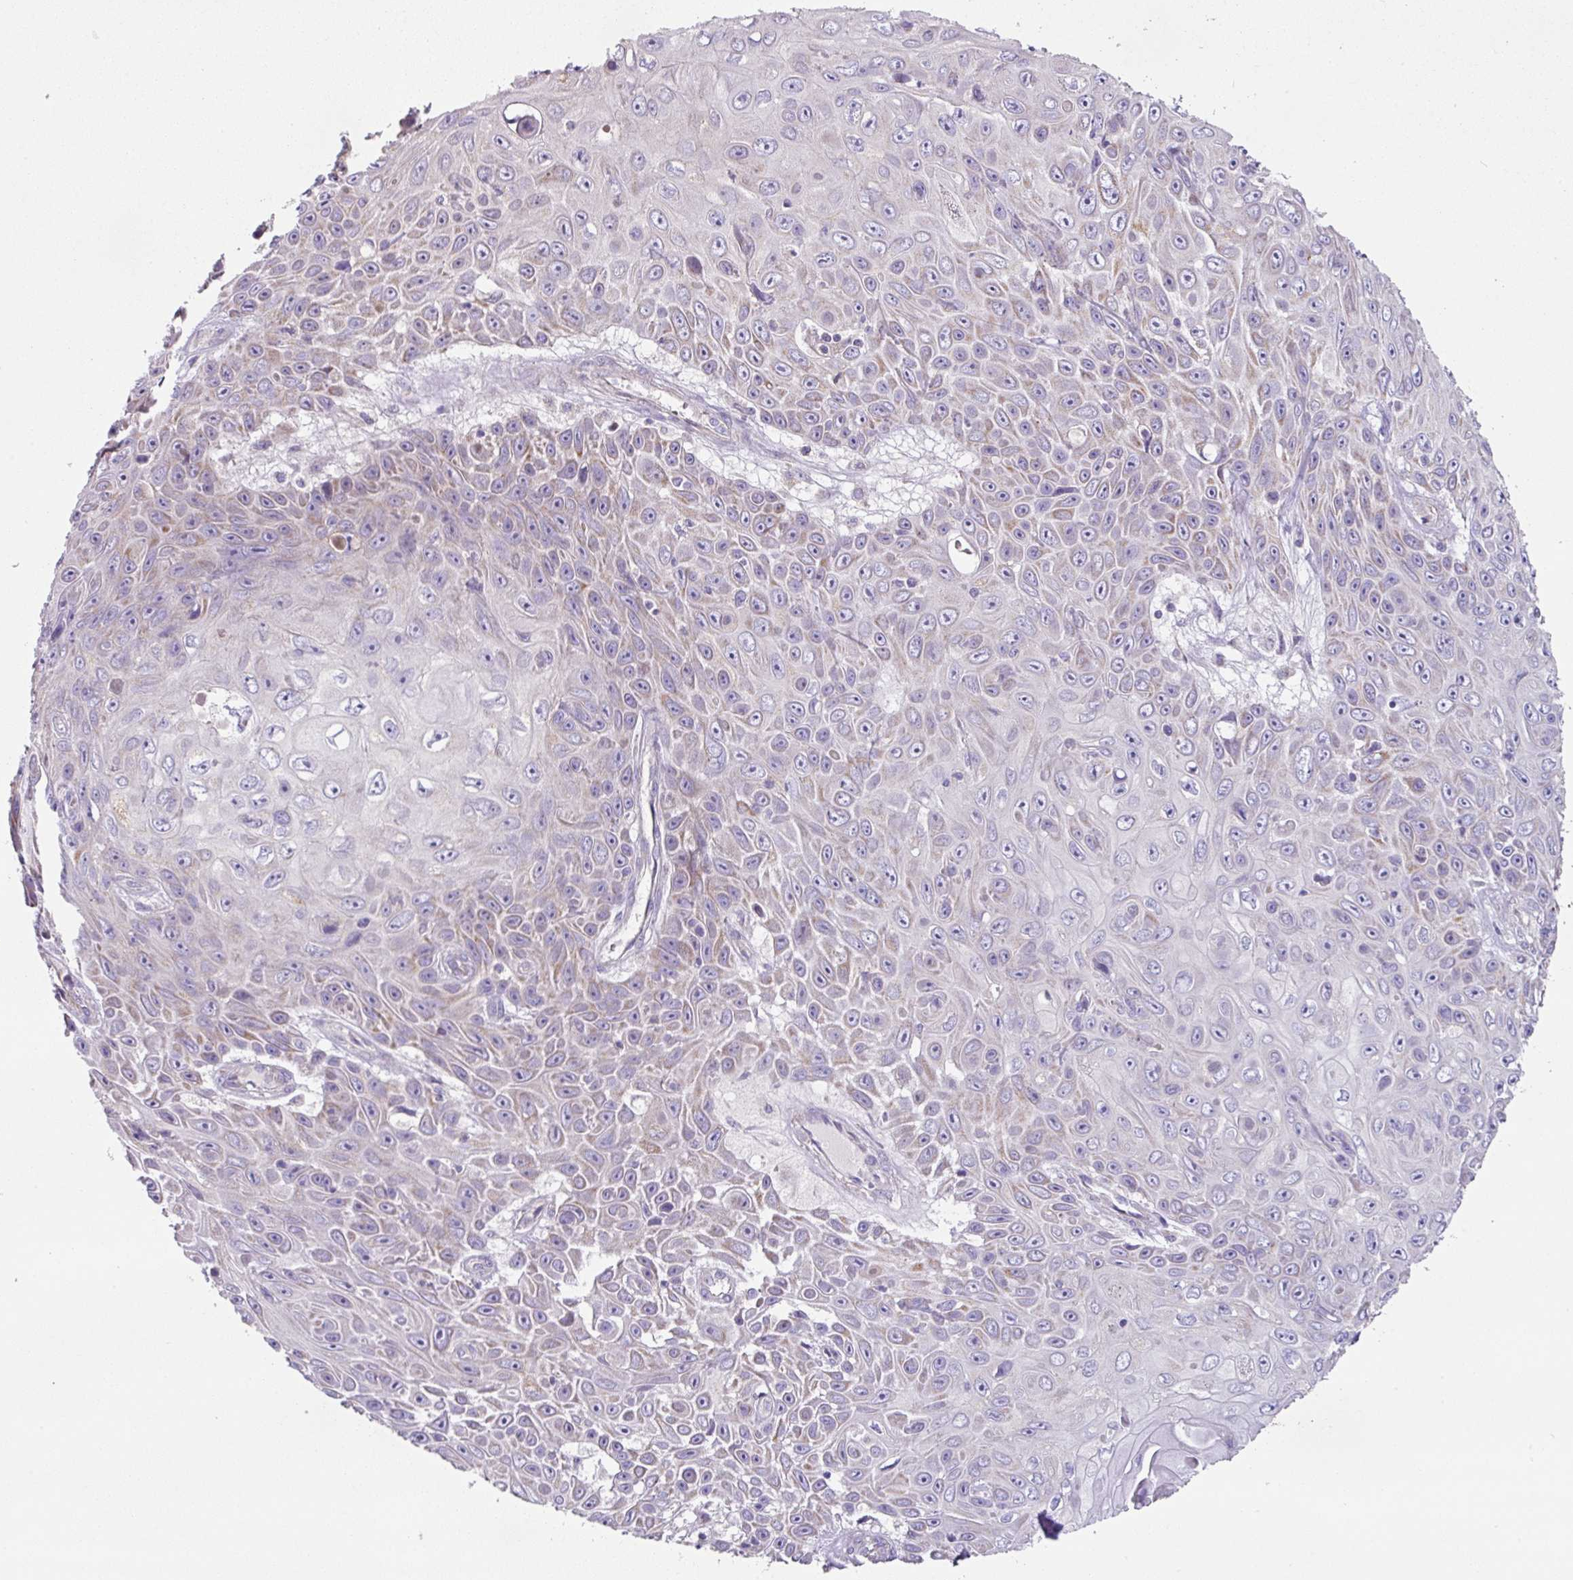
{"staining": {"intensity": "negative", "quantity": "none", "location": "none"}, "tissue": "skin cancer", "cell_type": "Tumor cells", "image_type": "cancer", "snomed": [{"axis": "morphology", "description": "Squamous cell carcinoma, NOS"}, {"axis": "topography", "description": "Skin"}], "caption": "This is an IHC micrograph of squamous cell carcinoma (skin). There is no staining in tumor cells.", "gene": "MRRF", "patient": {"sex": "male", "age": 82}}